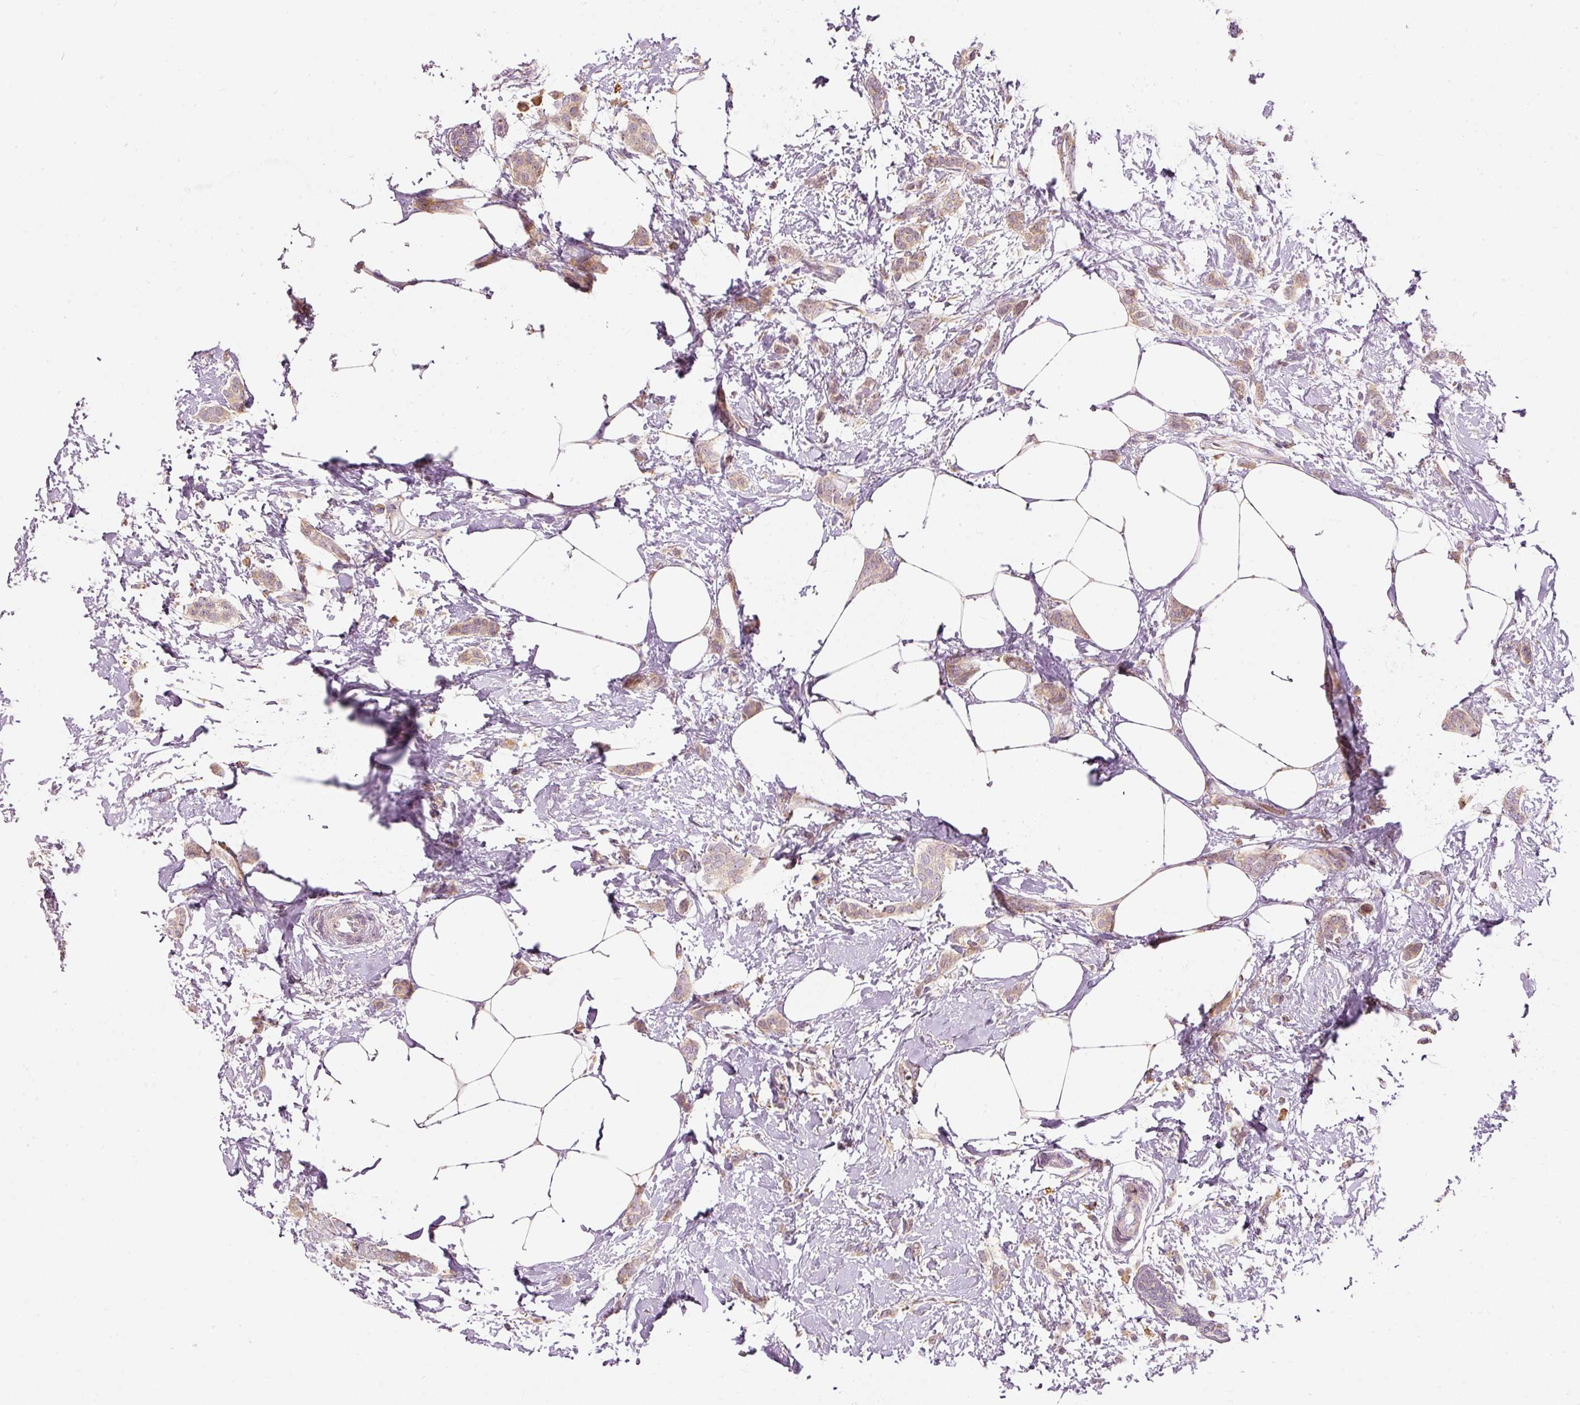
{"staining": {"intensity": "weak", "quantity": ">75%", "location": "cytoplasmic/membranous"}, "tissue": "breast cancer", "cell_type": "Tumor cells", "image_type": "cancer", "snomed": [{"axis": "morphology", "description": "Duct carcinoma"}, {"axis": "topography", "description": "Breast"}], "caption": "The photomicrograph displays immunohistochemical staining of infiltrating ductal carcinoma (breast). There is weak cytoplasmic/membranous expression is appreciated in approximately >75% of tumor cells.", "gene": "SNAPC5", "patient": {"sex": "female", "age": 72}}